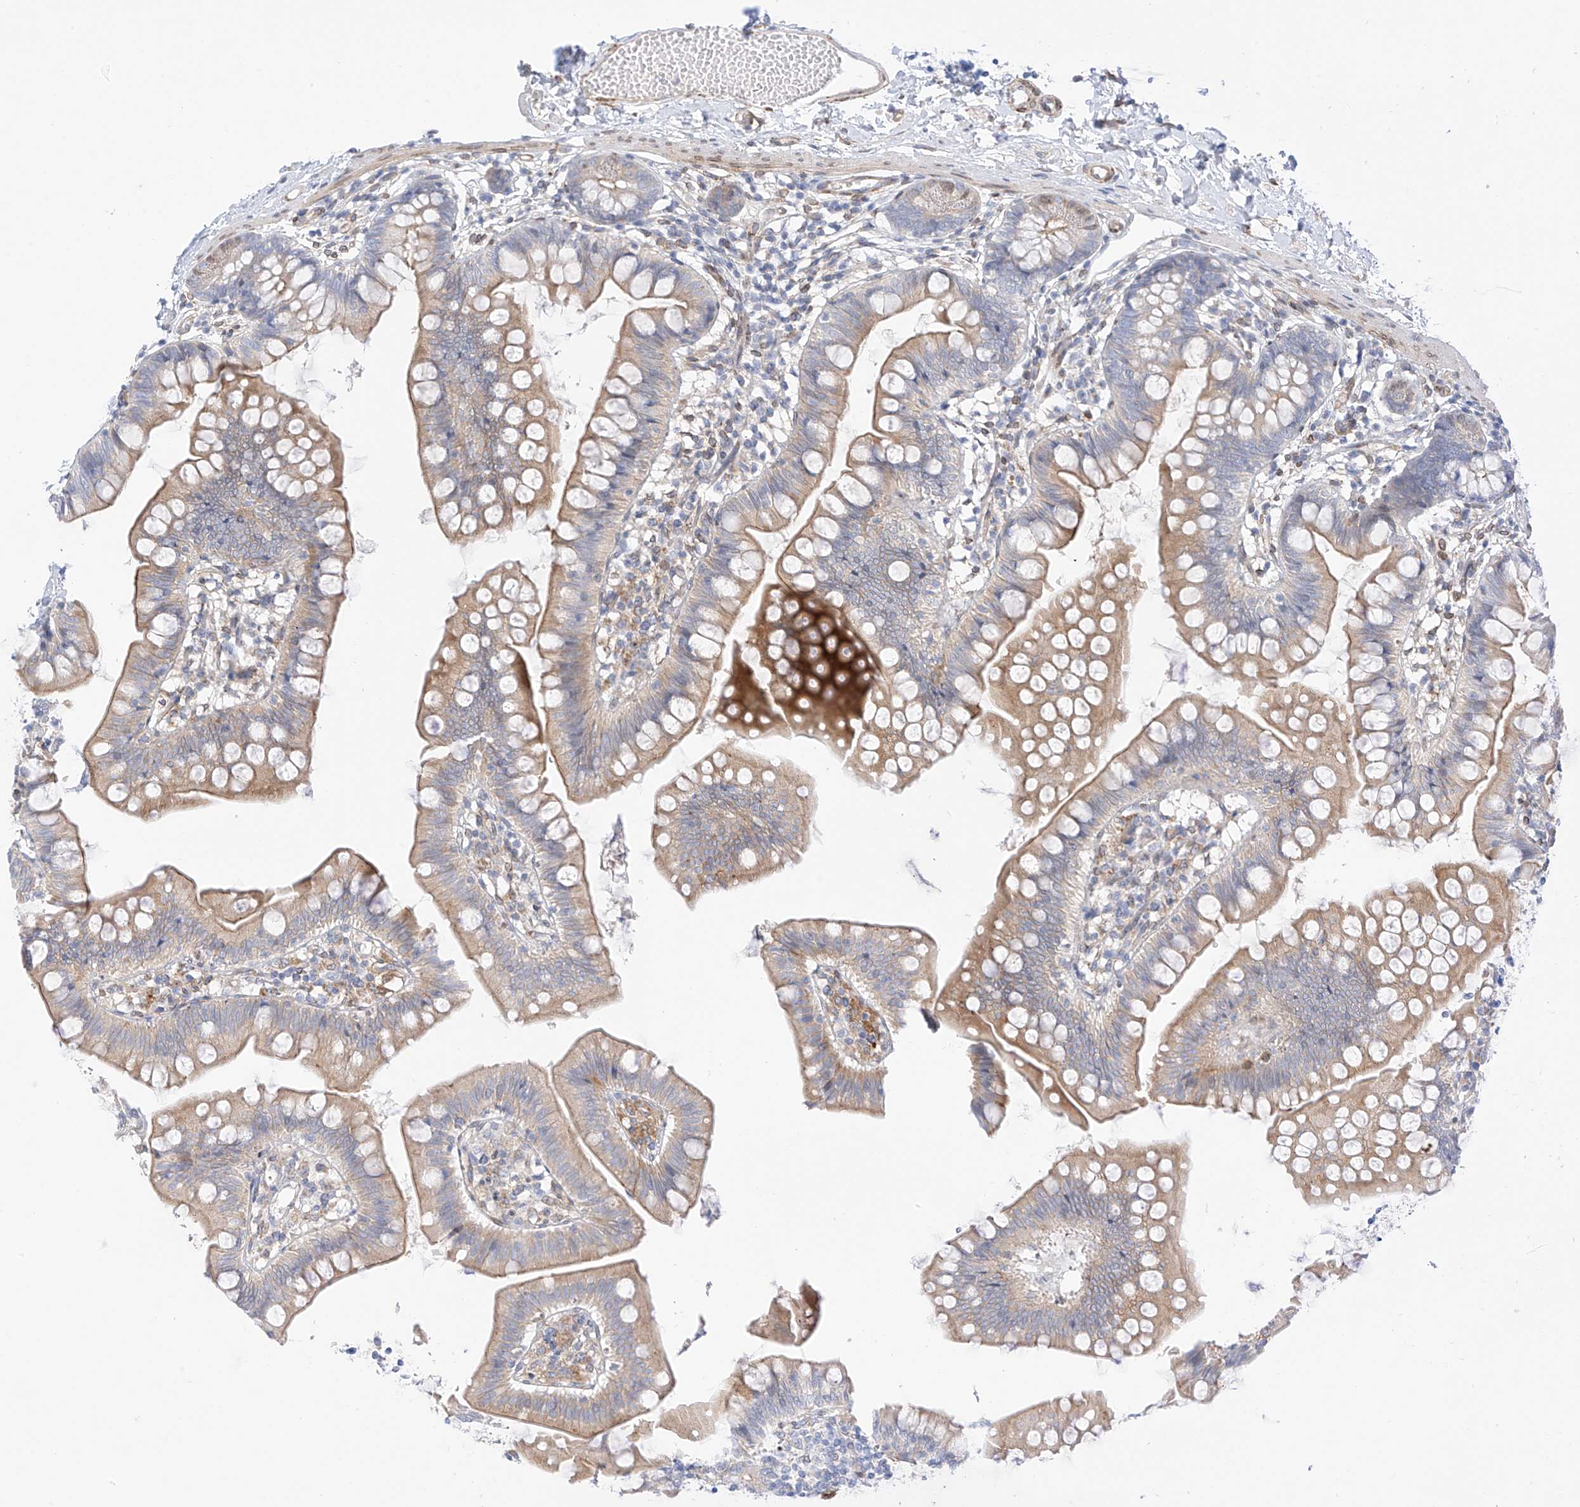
{"staining": {"intensity": "moderate", "quantity": ">75%", "location": "cytoplasmic/membranous"}, "tissue": "small intestine", "cell_type": "Glandular cells", "image_type": "normal", "snomed": [{"axis": "morphology", "description": "Normal tissue, NOS"}, {"axis": "topography", "description": "Small intestine"}], "caption": "Immunohistochemistry (IHC) photomicrograph of normal small intestine stained for a protein (brown), which reveals medium levels of moderate cytoplasmic/membranous expression in about >75% of glandular cells.", "gene": "PCYOX1", "patient": {"sex": "male", "age": 7}}